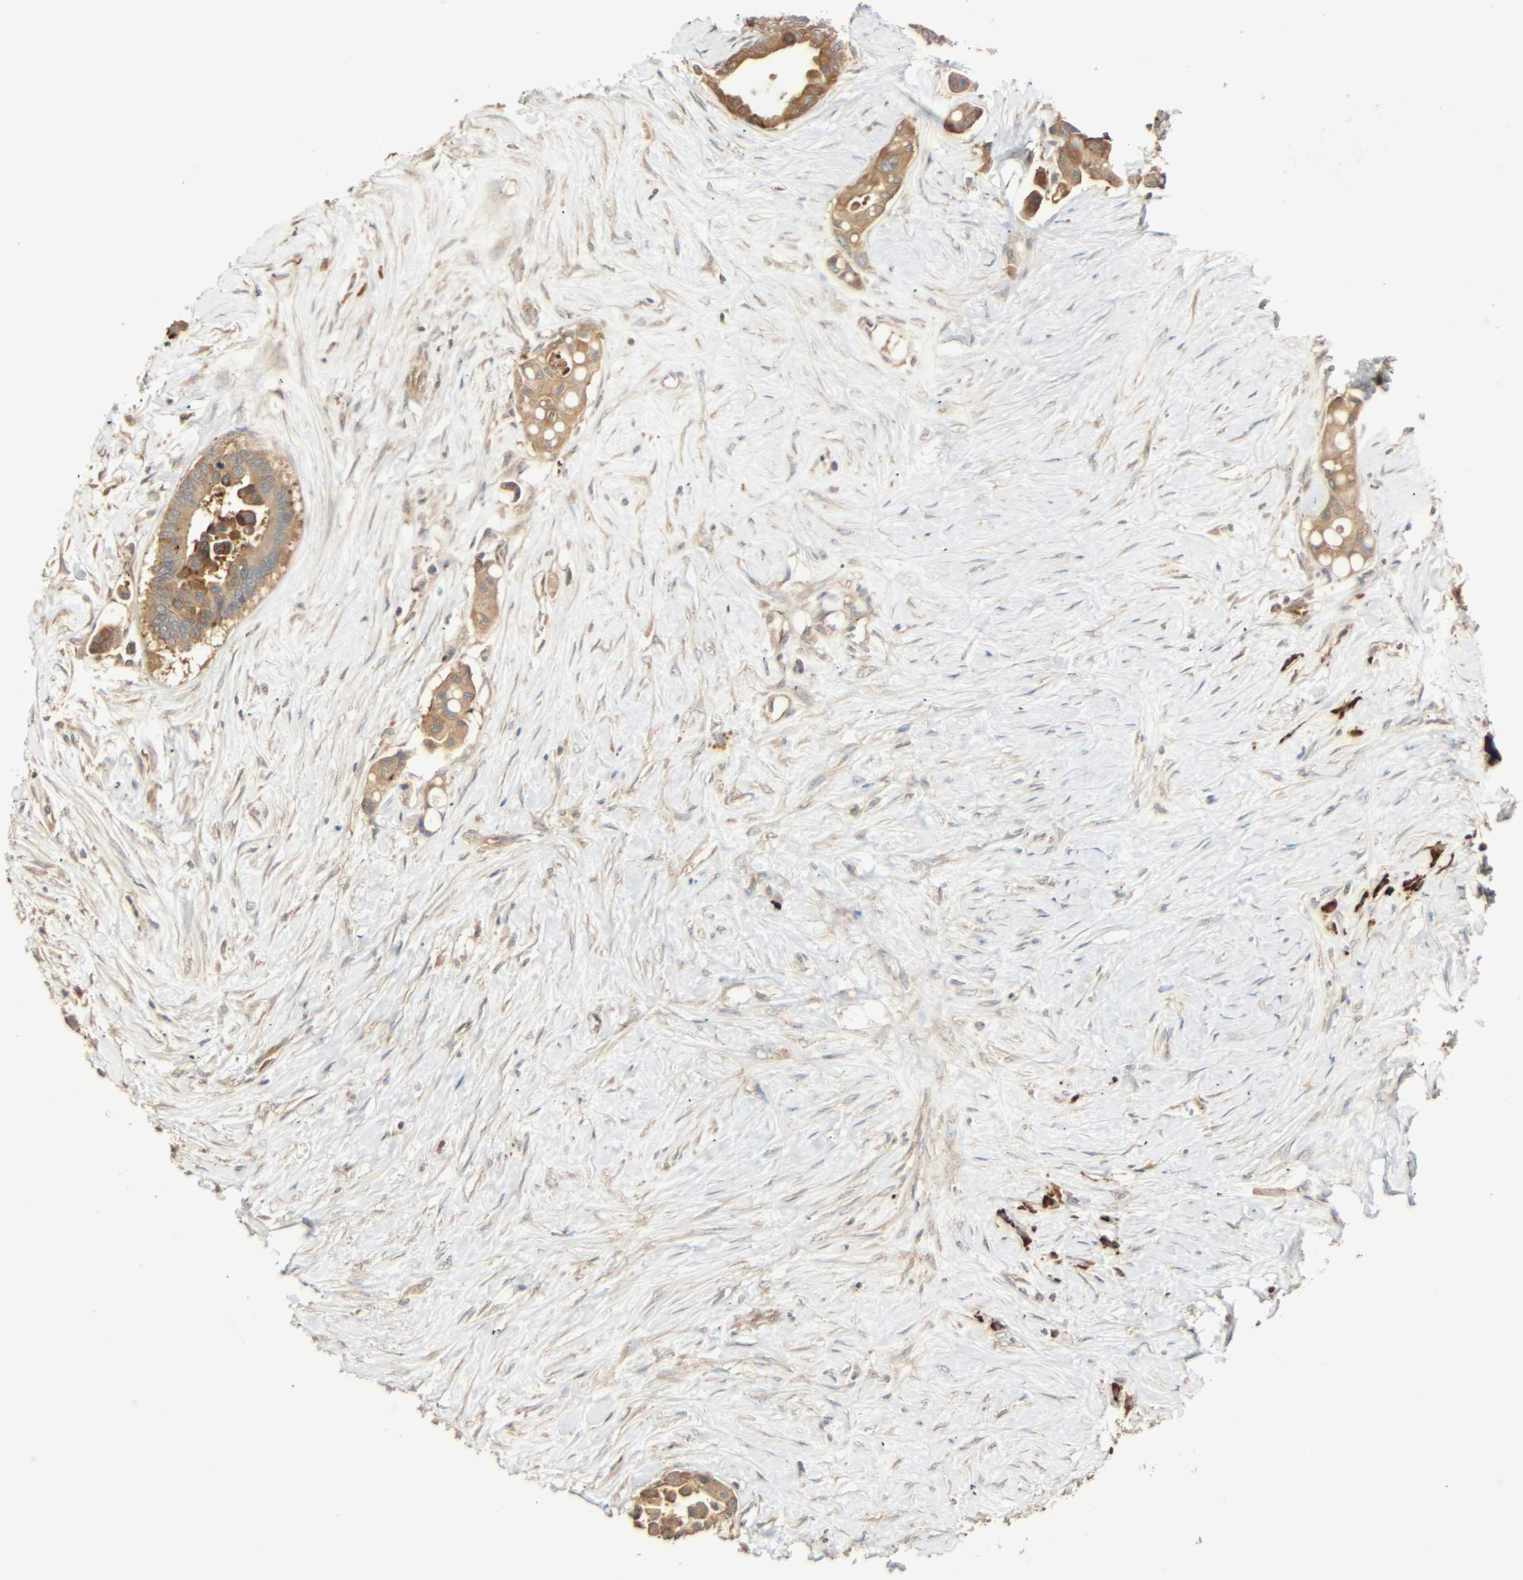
{"staining": {"intensity": "moderate", "quantity": ">75%", "location": "cytoplasmic/membranous"}, "tissue": "colorectal cancer", "cell_type": "Tumor cells", "image_type": "cancer", "snomed": [{"axis": "morphology", "description": "Normal tissue, NOS"}, {"axis": "morphology", "description": "Adenocarcinoma, NOS"}, {"axis": "topography", "description": "Colon"}], "caption": "Human colorectal cancer (adenocarcinoma) stained with a brown dye displays moderate cytoplasmic/membranous positive staining in about >75% of tumor cells.", "gene": "GALK1", "patient": {"sex": "male", "age": 82}}